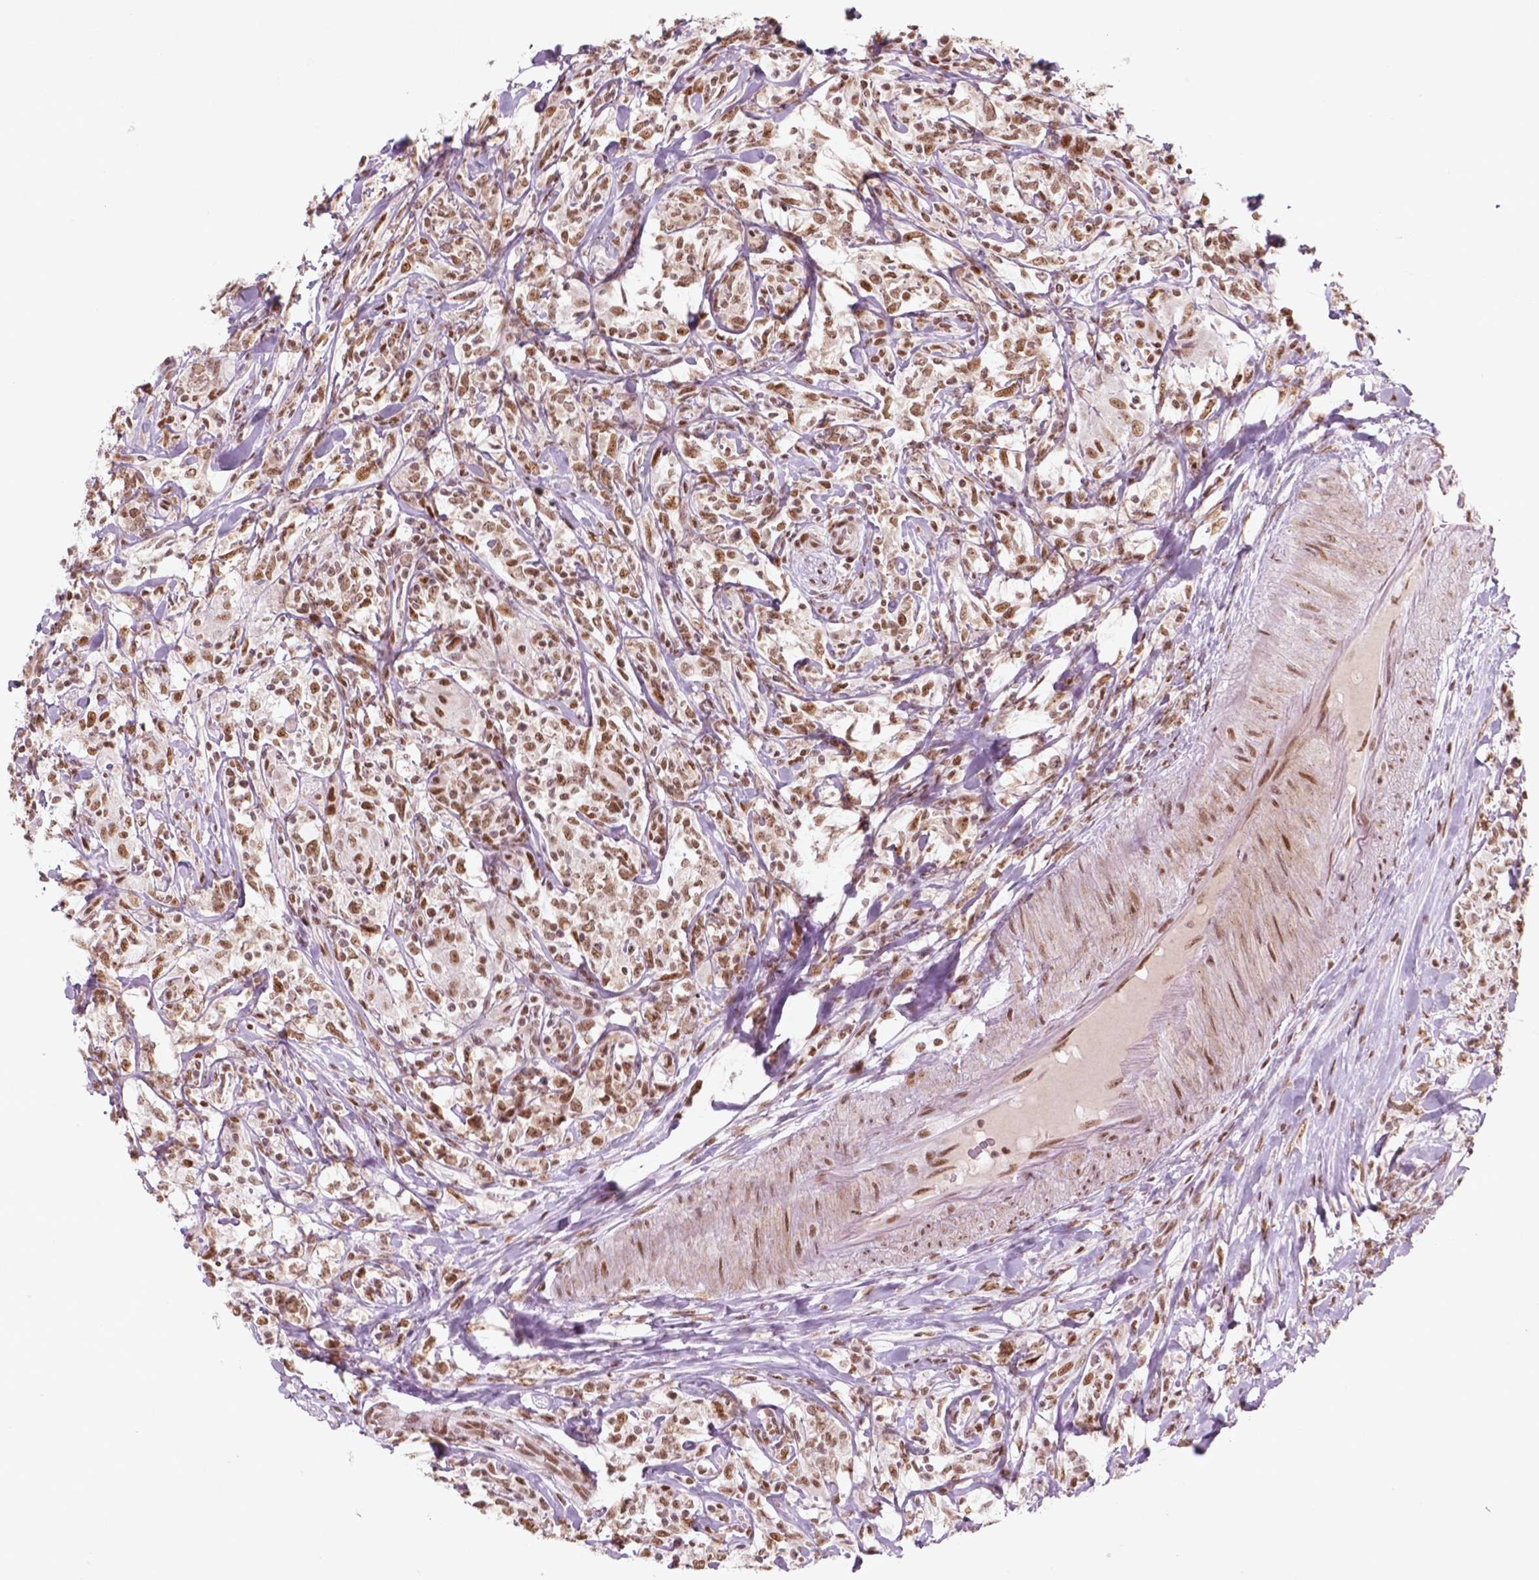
{"staining": {"intensity": "moderate", "quantity": ">75%", "location": "nuclear"}, "tissue": "lymphoma", "cell_type": "Tumor cells", "image_type": "cancer", "snomed": [{"axis": "morphology", "description": "Malignant lymphoma, non-Hodgkin's type, High grade"}, {"axis": "topography", "description": "Lymph node"}], "caption": "Moderate nuclear protein expression is appreciated in about >75% of tumor cells in high-grade malignant lymphoma, non-Hodgkin's type. (brown staining indicates protein expression, while blue staining denotes nuclei).", "gene": "HMG20B", "patient": {"sex": "female", "age": 84}}